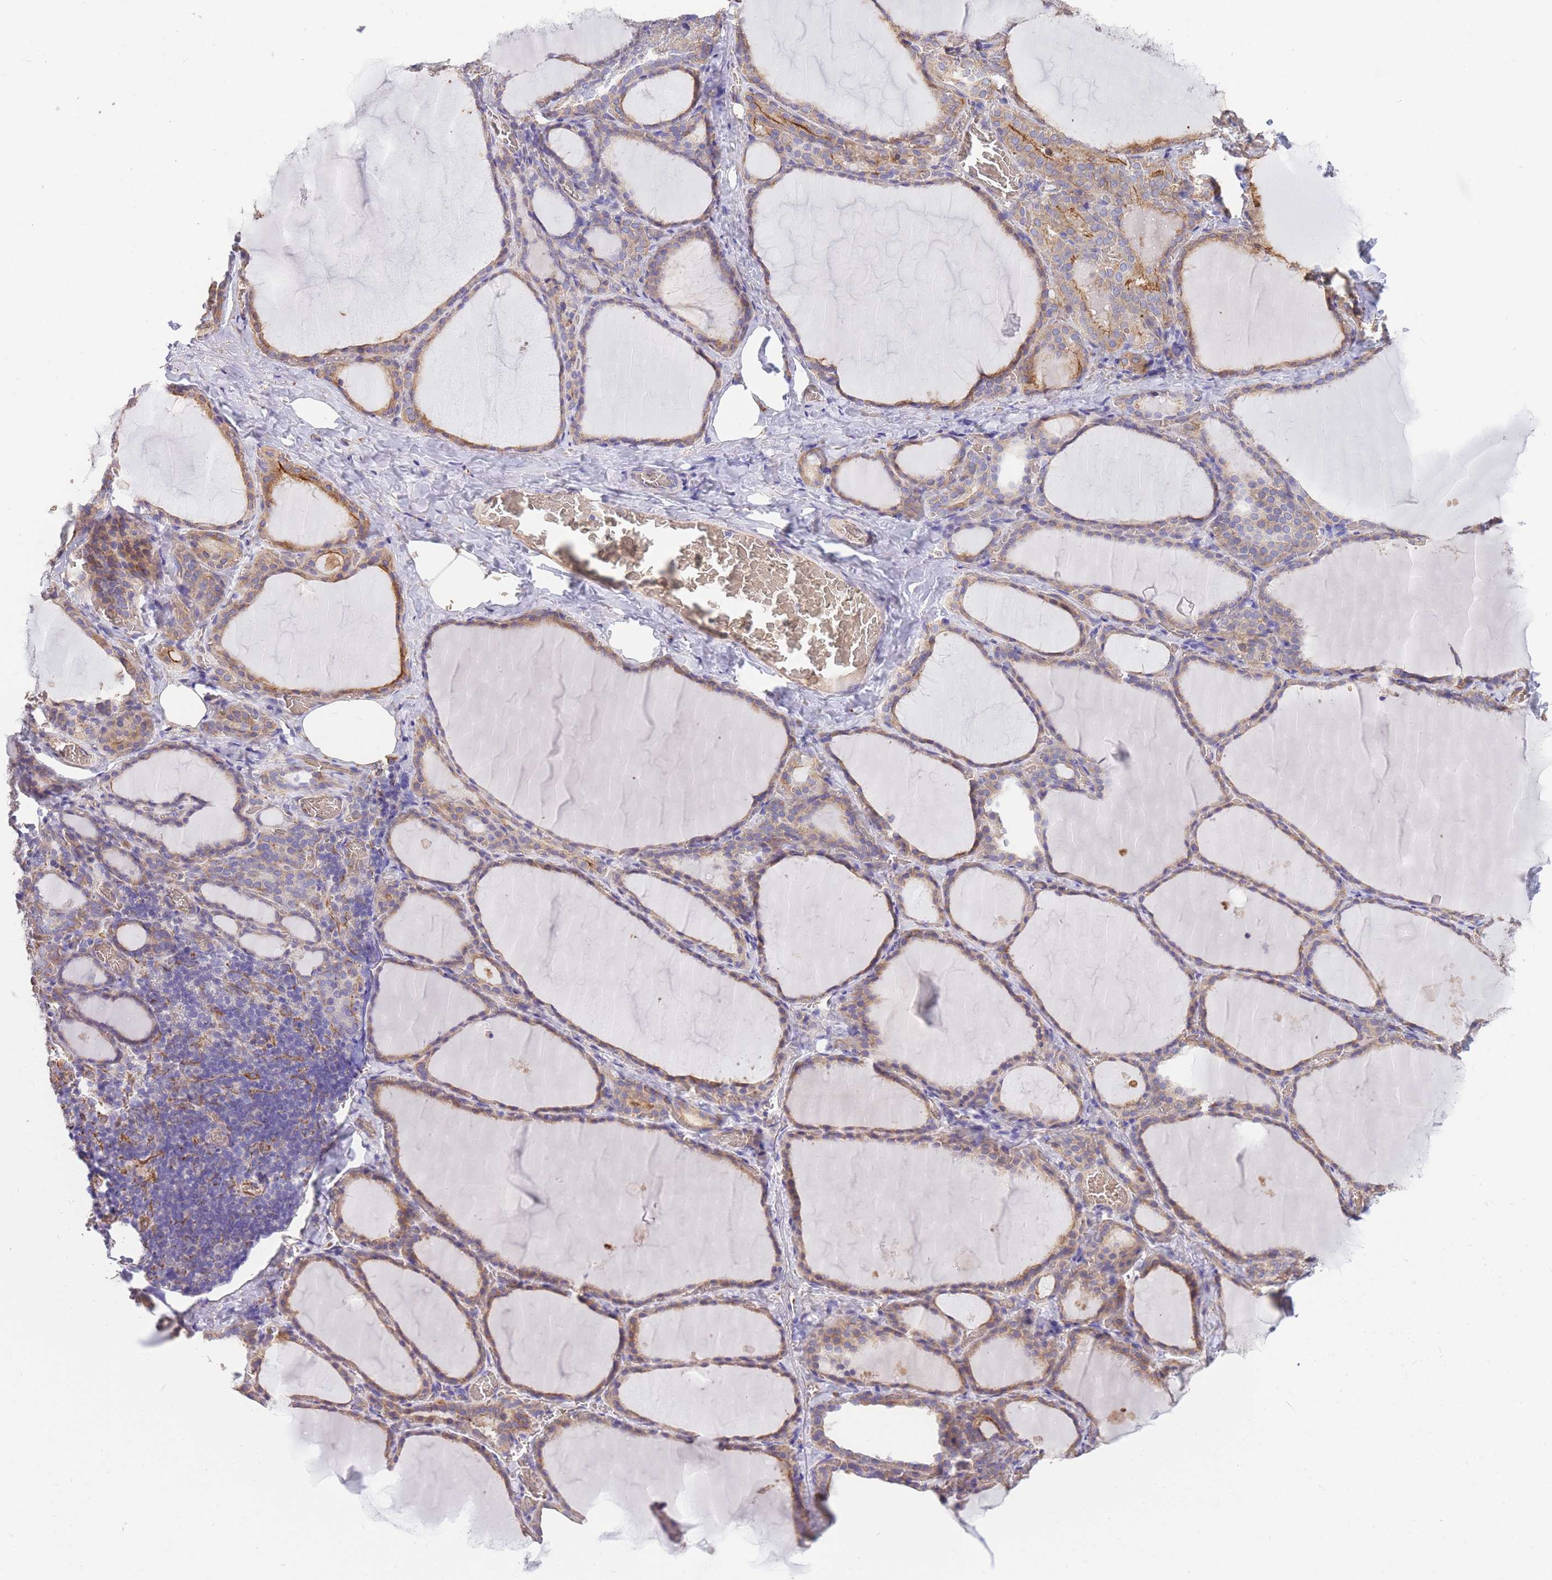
{"staining": {"intensity": "moderate", "quantity": "25%-75%", "location": "cytoplasmic/membranous"}, "tissue": "thyroid gland", "cell_type": "Glandular cells", "image_type": "normal", "snomed": [{"axis": "morphology", "description": "Normal tissue, NOS"}, {"axis": "topography", "description": "Thyroid gland"}], "caption": "DAB (3,3'-diaminobenzidine) immunohistochemical staining of unremarkable human thyroid gland reveals moderate cytoplasmic/membranous protein expression in approximately 25%-75% of glandular cells. (DAB (3,3'-diaminobenzidine) IHC with brightfield microscopy, high magnification).", "gene": "ANKRD53", "patient": {"sex": "female", "age": 39}}